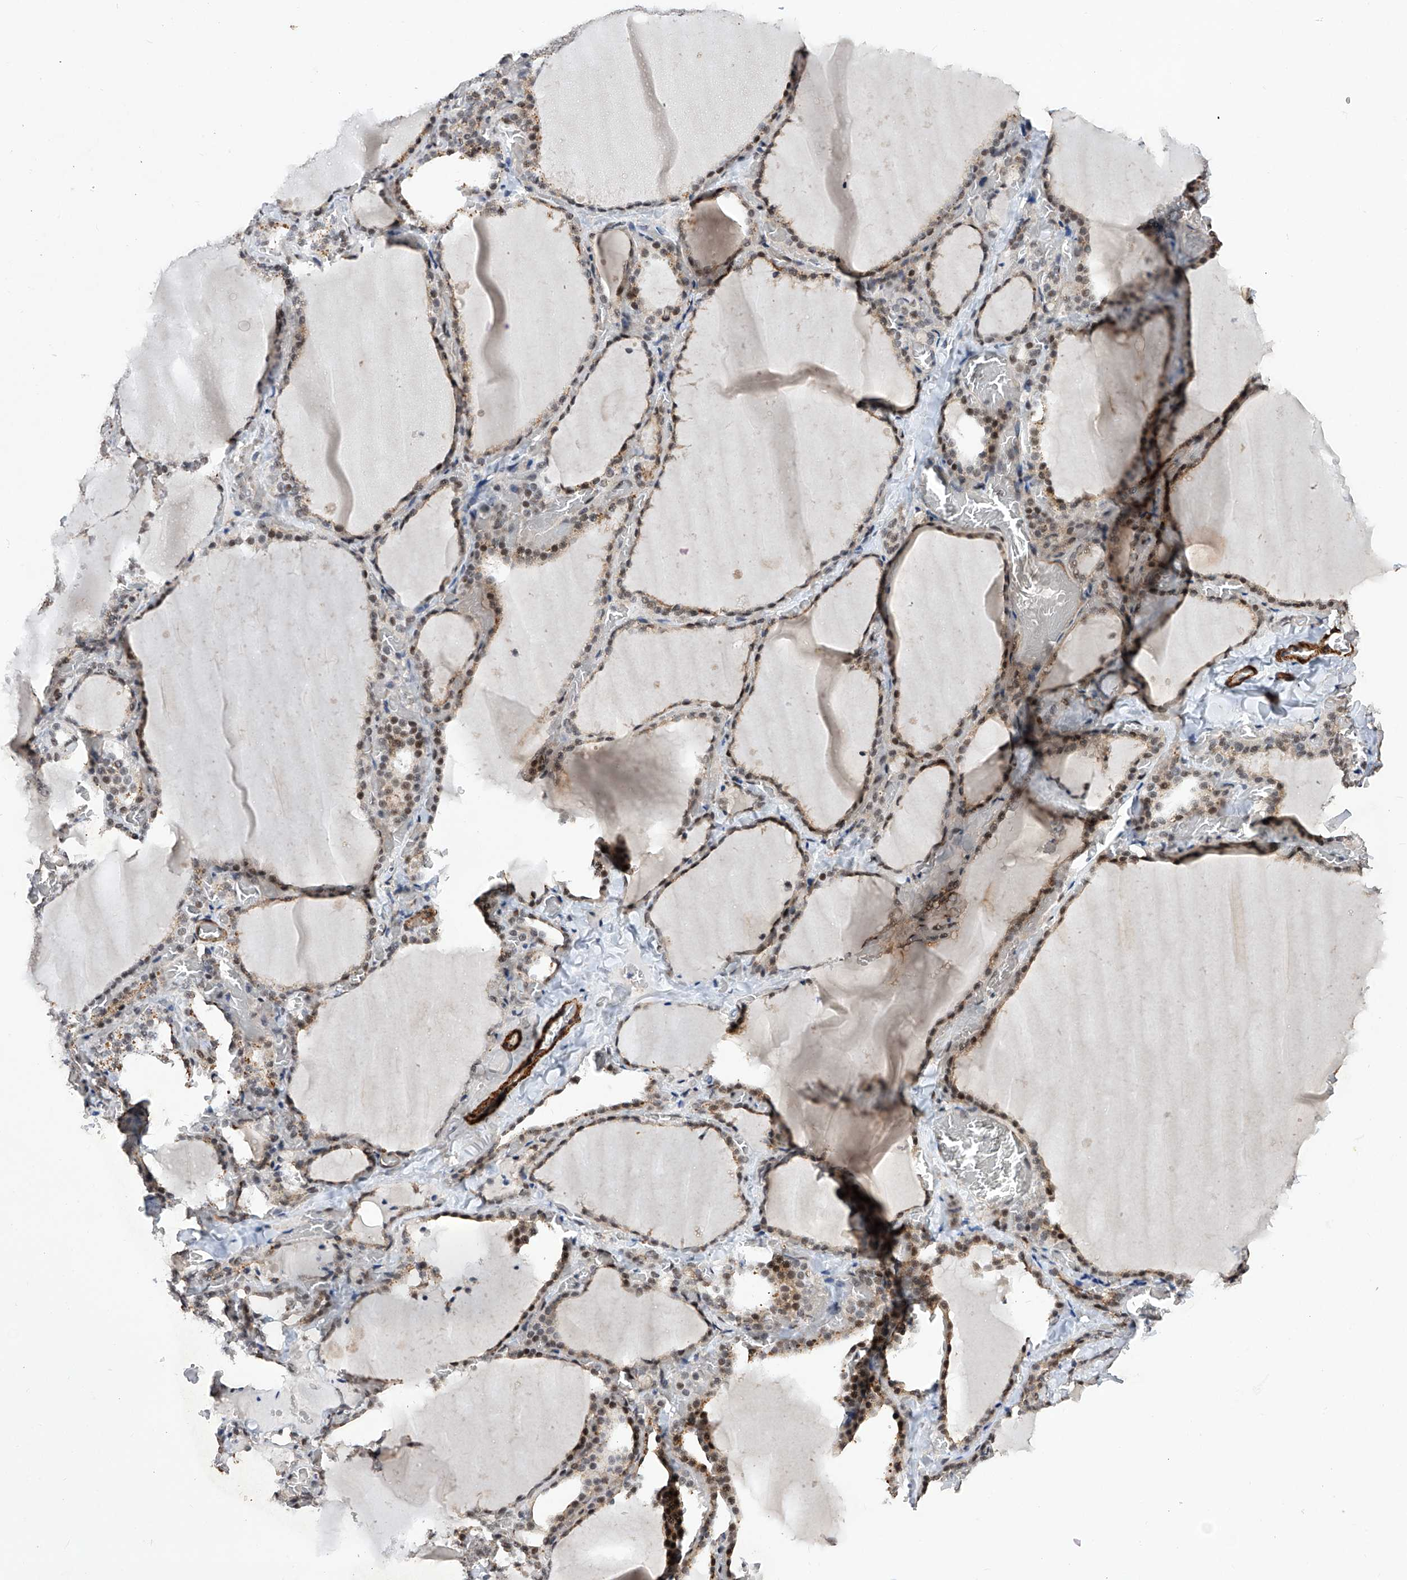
{"staining": {"intensity": "moderate", "quantity": "25%-75%", "location": "cytoplasmic/membranous,nuclear"}, "tissue": "thyroid gland", "cell_type": "Glandular cells", "image_type": "normal", "snomed": [{"axis": "morphology", "description": "Normal tissue, NOS"}, {"axis": "topography", "description": "Thyroid gland"}], "caption": "Immunohistochemistry micrograph of benign thyroid gland: human thyroid gland stained using immunohistochemistry reveals medium levels of moderate protein expression localized specifically in the cytoplasmic/membranous,nuclear of glandular cells, appearing as a cytoplasmic/membranous,nuclear brown color.", "gene": "NFATC4", "patient": {"sex": "female", "age": 22}}